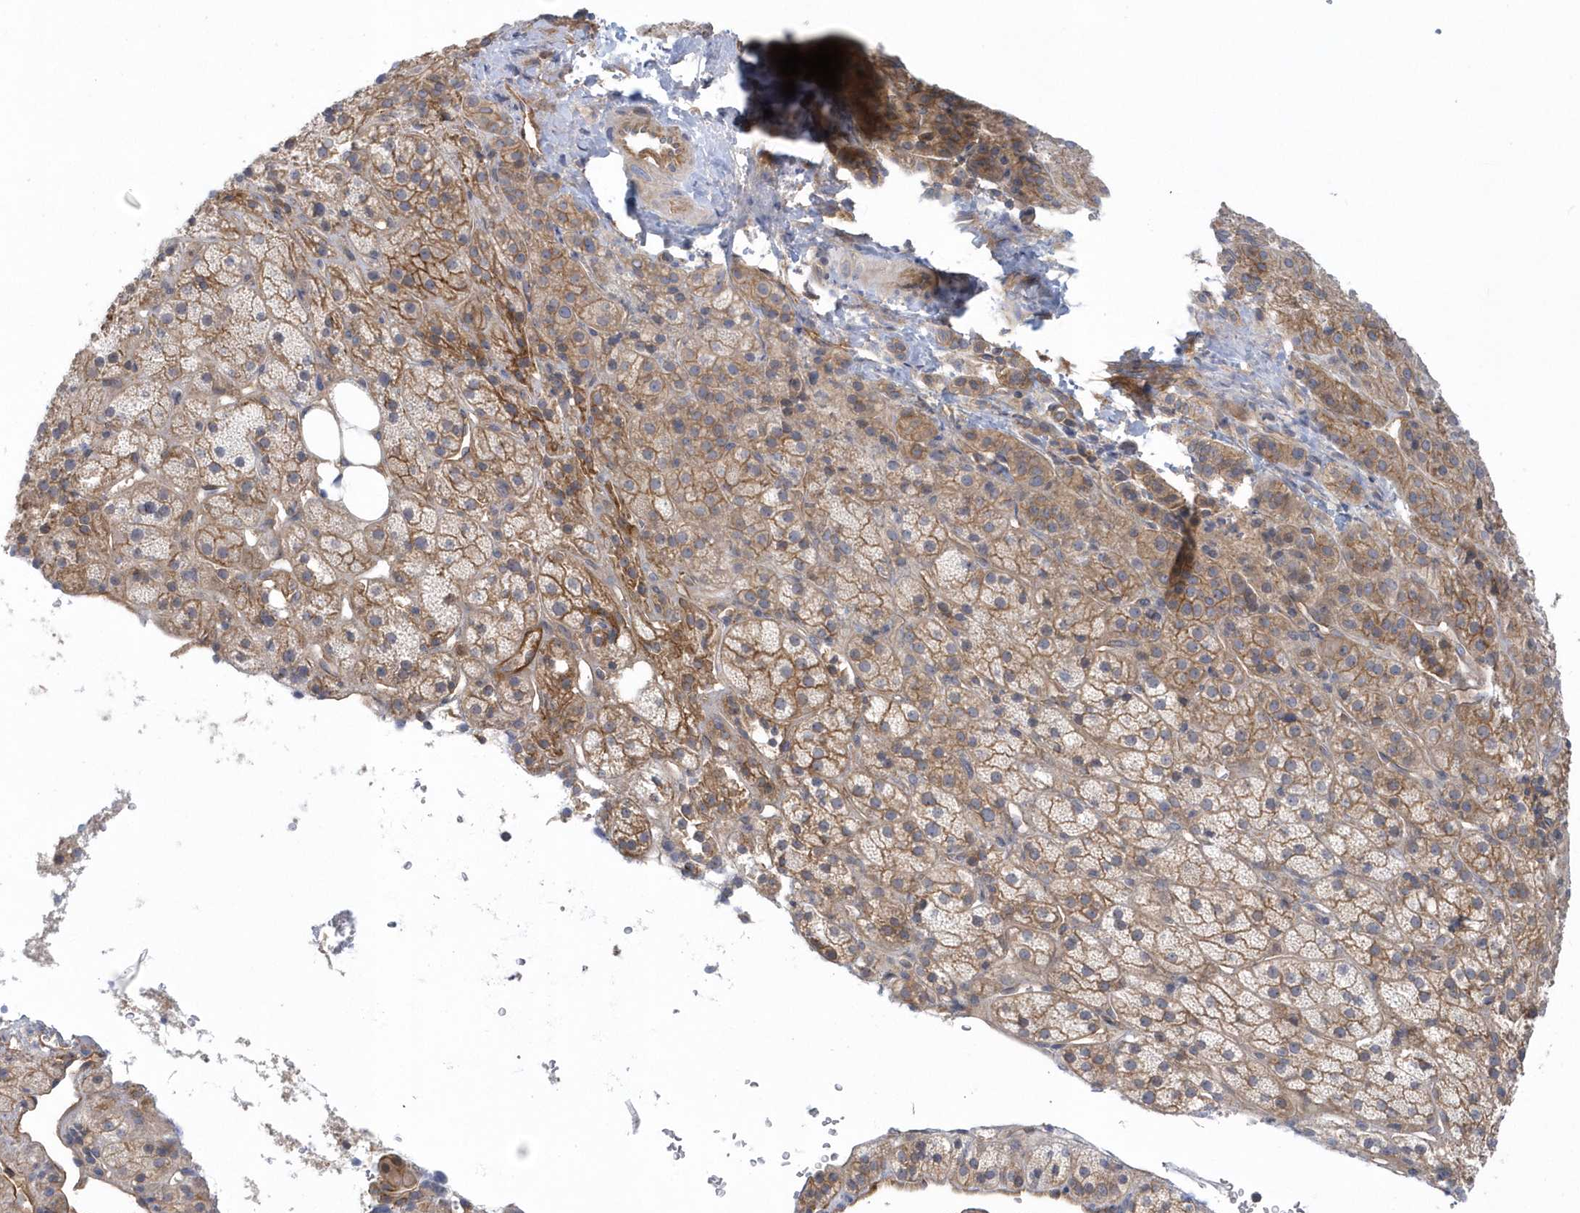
{"staining": {"intensity": "moderate", "quantity": "25%-75%", "location": "cytoplasmic/membranous"}, "tissue": "adrenal gland", "cell_type": "Glandular cells", "image_type": "normal", "snomed": [{"axis": "morphology", "description": "Normal tissue, NOS"}, {"axis": "topography", "description": "Adrenal gland"}], "caption": "Immunohistochemical staining of normal adrenal gland displays medium levels of moderate cytoplasmic/membranous expression in about 25%-75% of glandular cells.", "gene": "RAI14", "patient": {"sex": "female", "age": 57}}